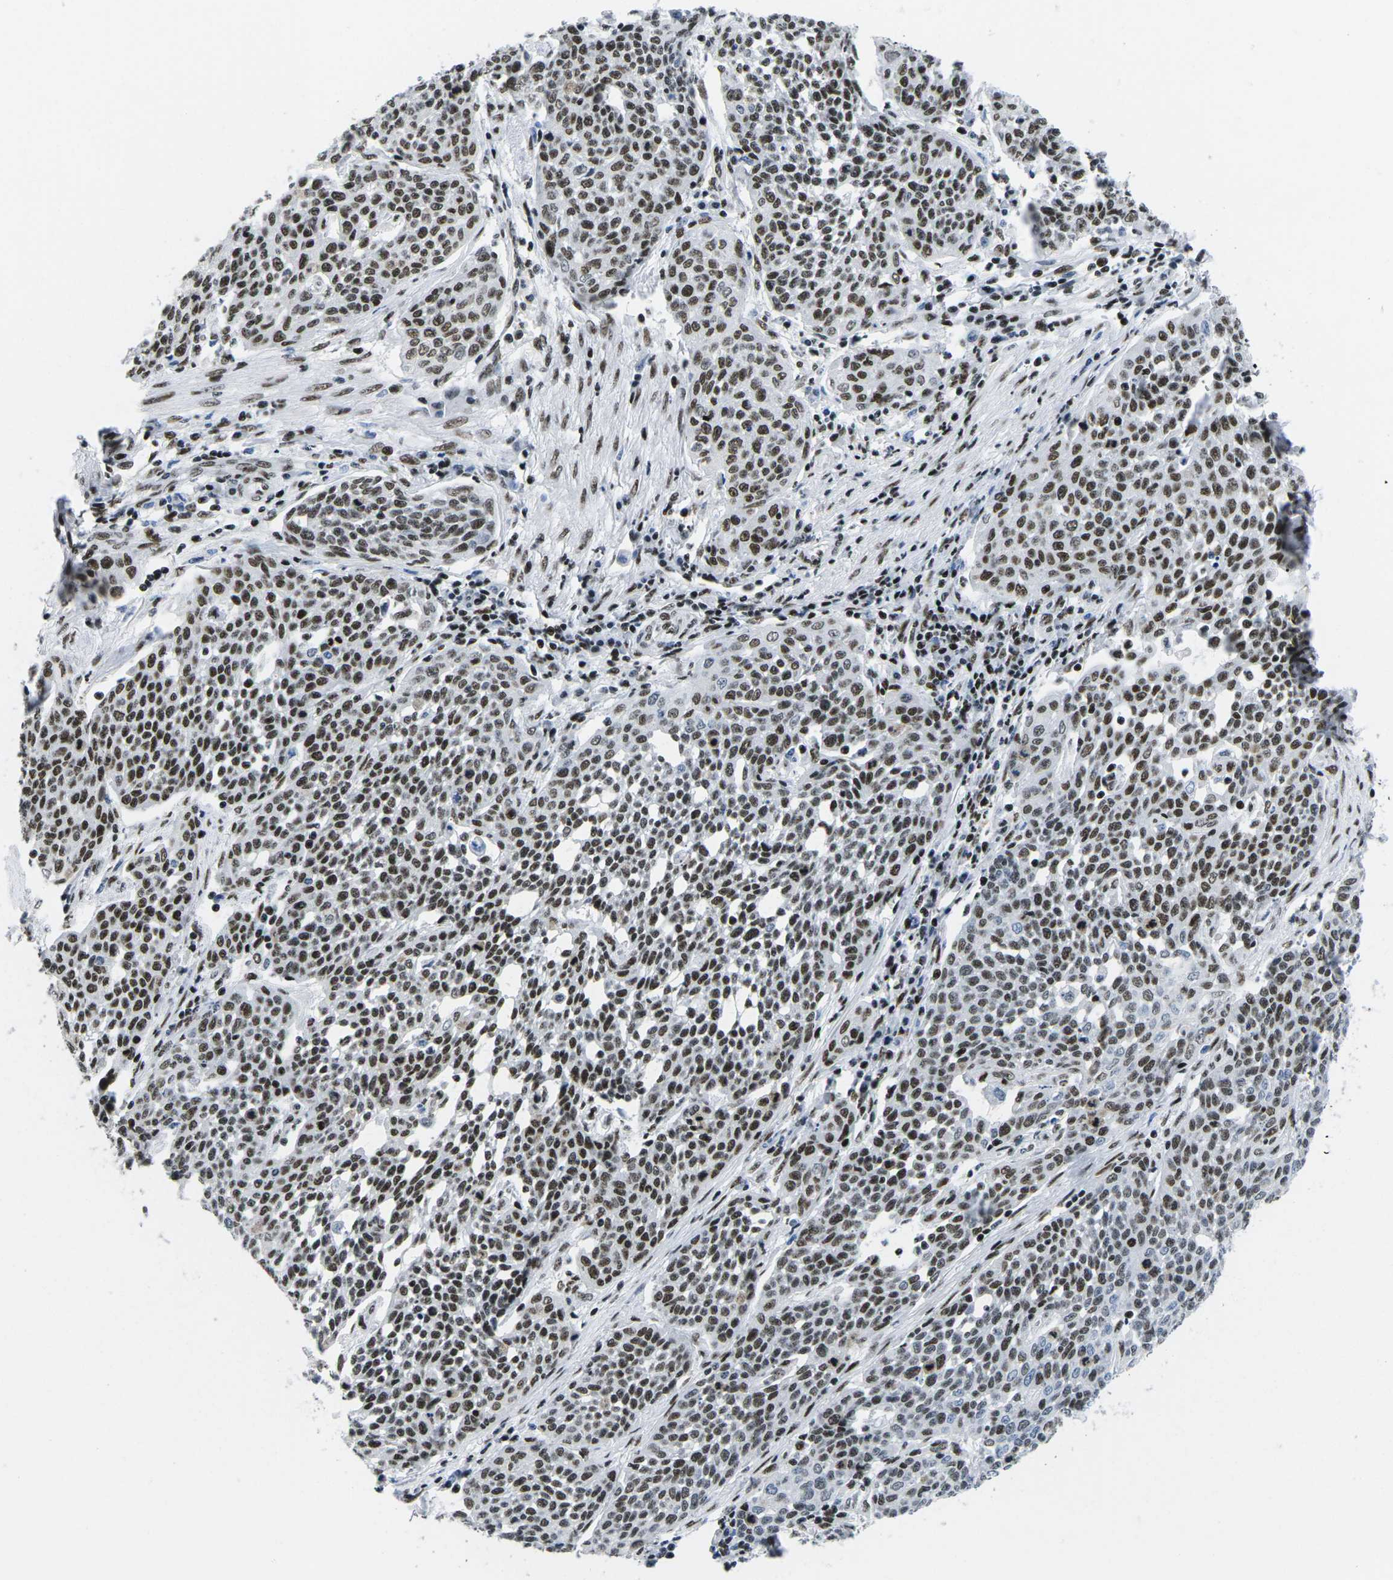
{"staining": {"intensity": "moderate", "quantity": "25%-75%", "location": "nuclear"}, "tissue": "cervical cancer", "cell_type": "Tumor cells", "image_type": "cancer", "snomed": [{"axis": "morphology", "description": "Squamous cell carcinoma, NOS"}, {"axis": "topography", "description": "Cervix"}], "caption": "A brown stain labels moderate nuclear expression of a protein in cervical cancer tumor cells.", "gene": "ATF1", "patient": {"sex": "female", "age": 34}}